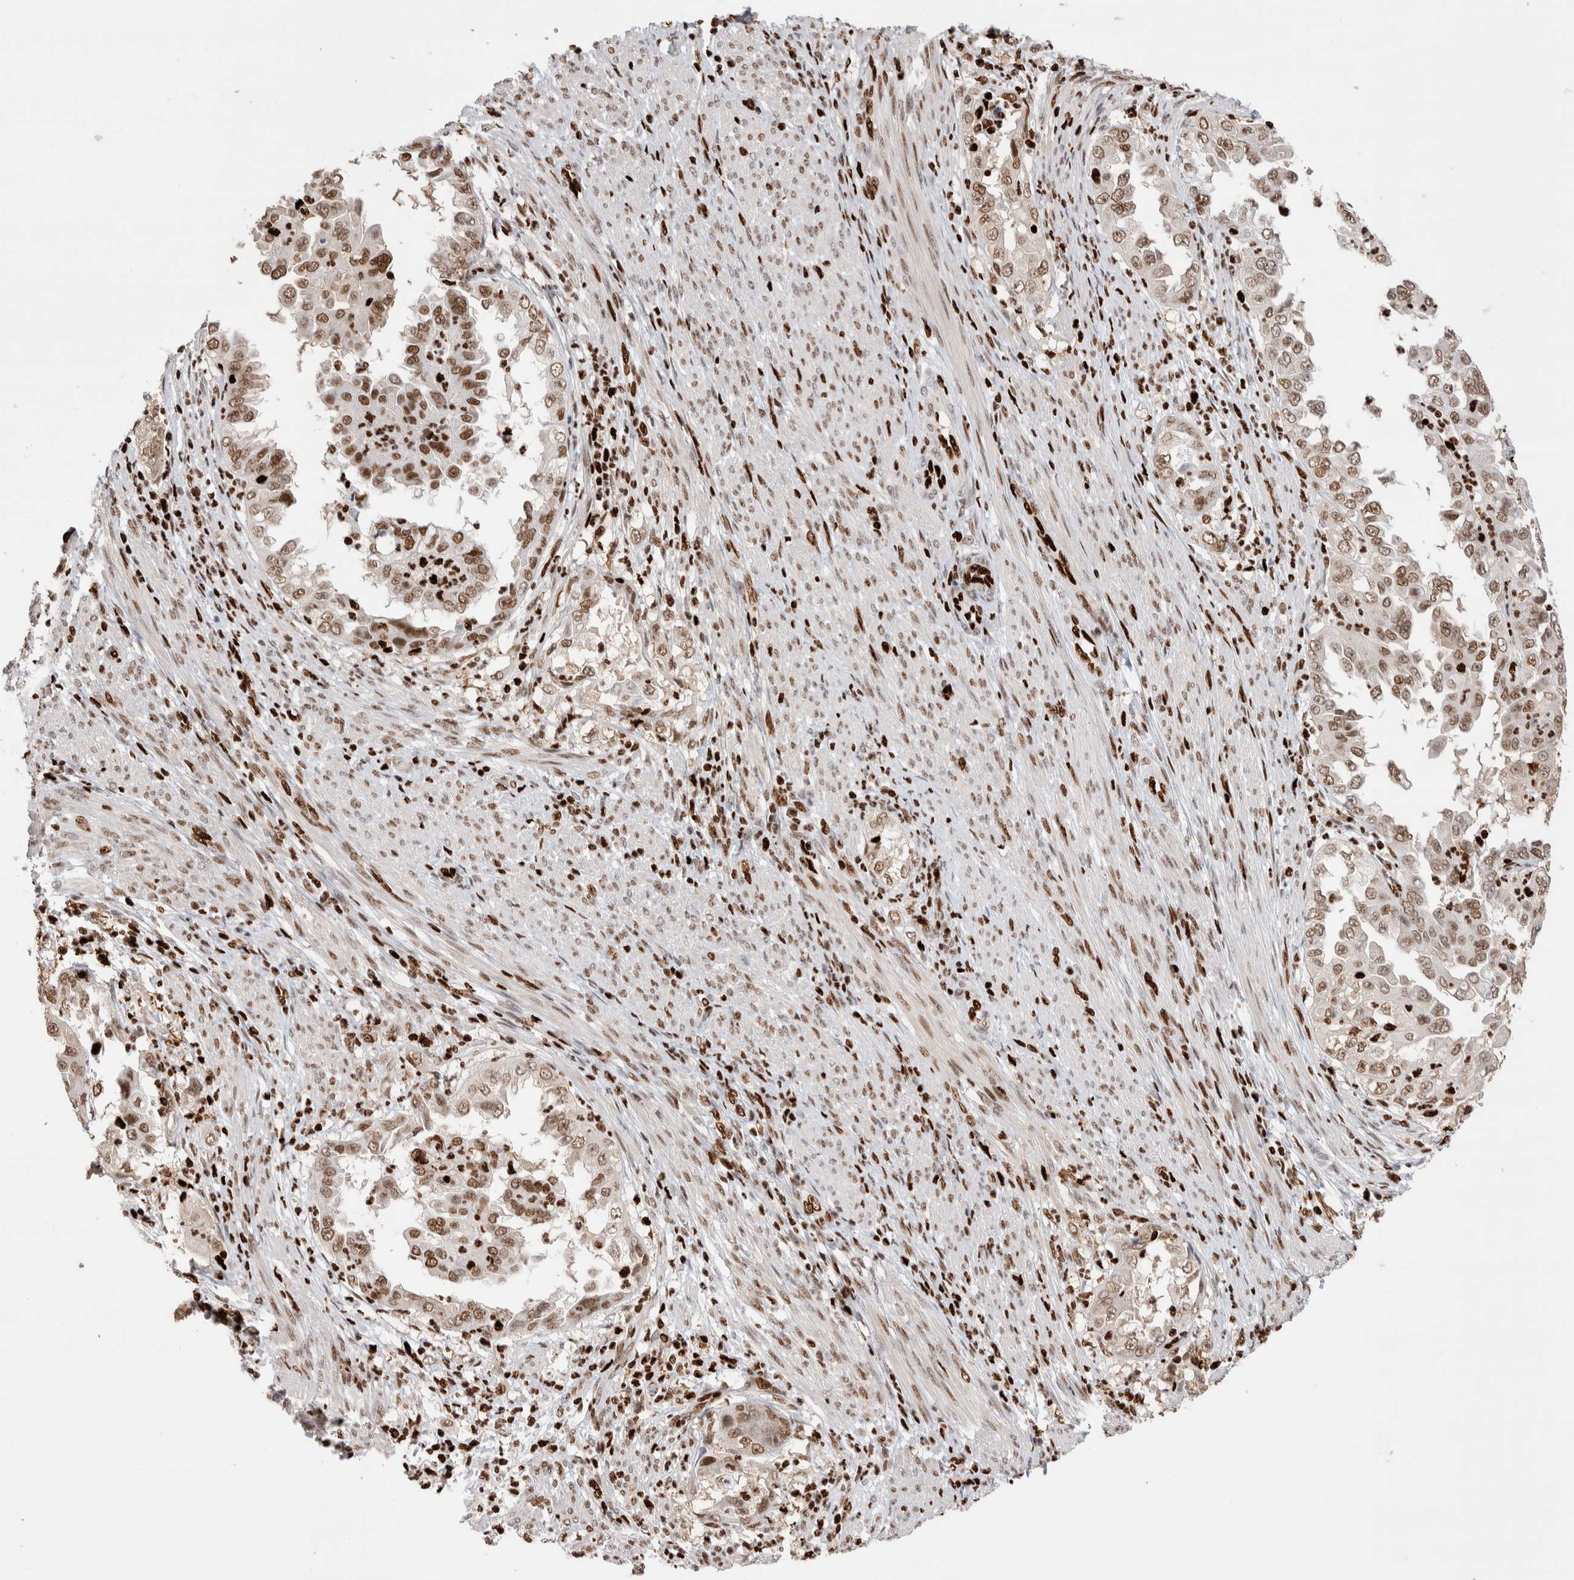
{"staining": {"intensity": "moderate", "quantity": ">75%", "location": "nuclear"}, "tissue": "endometrial cancer", "cell_type": "Tumor cells", "image_type": "cancer", "snomed": [{"axis": "morphology", "description": "Adenocarcinoma, NOS"}, {"axis": "topography", "description": "Endometrium"}], "caption": "A brown stain shows moderate nuclear expression of a protein in endometrial cancer tumor cells.", "gene": "RNASEK-C17orf49", "patient": {"sex": "female", "age": 85}}